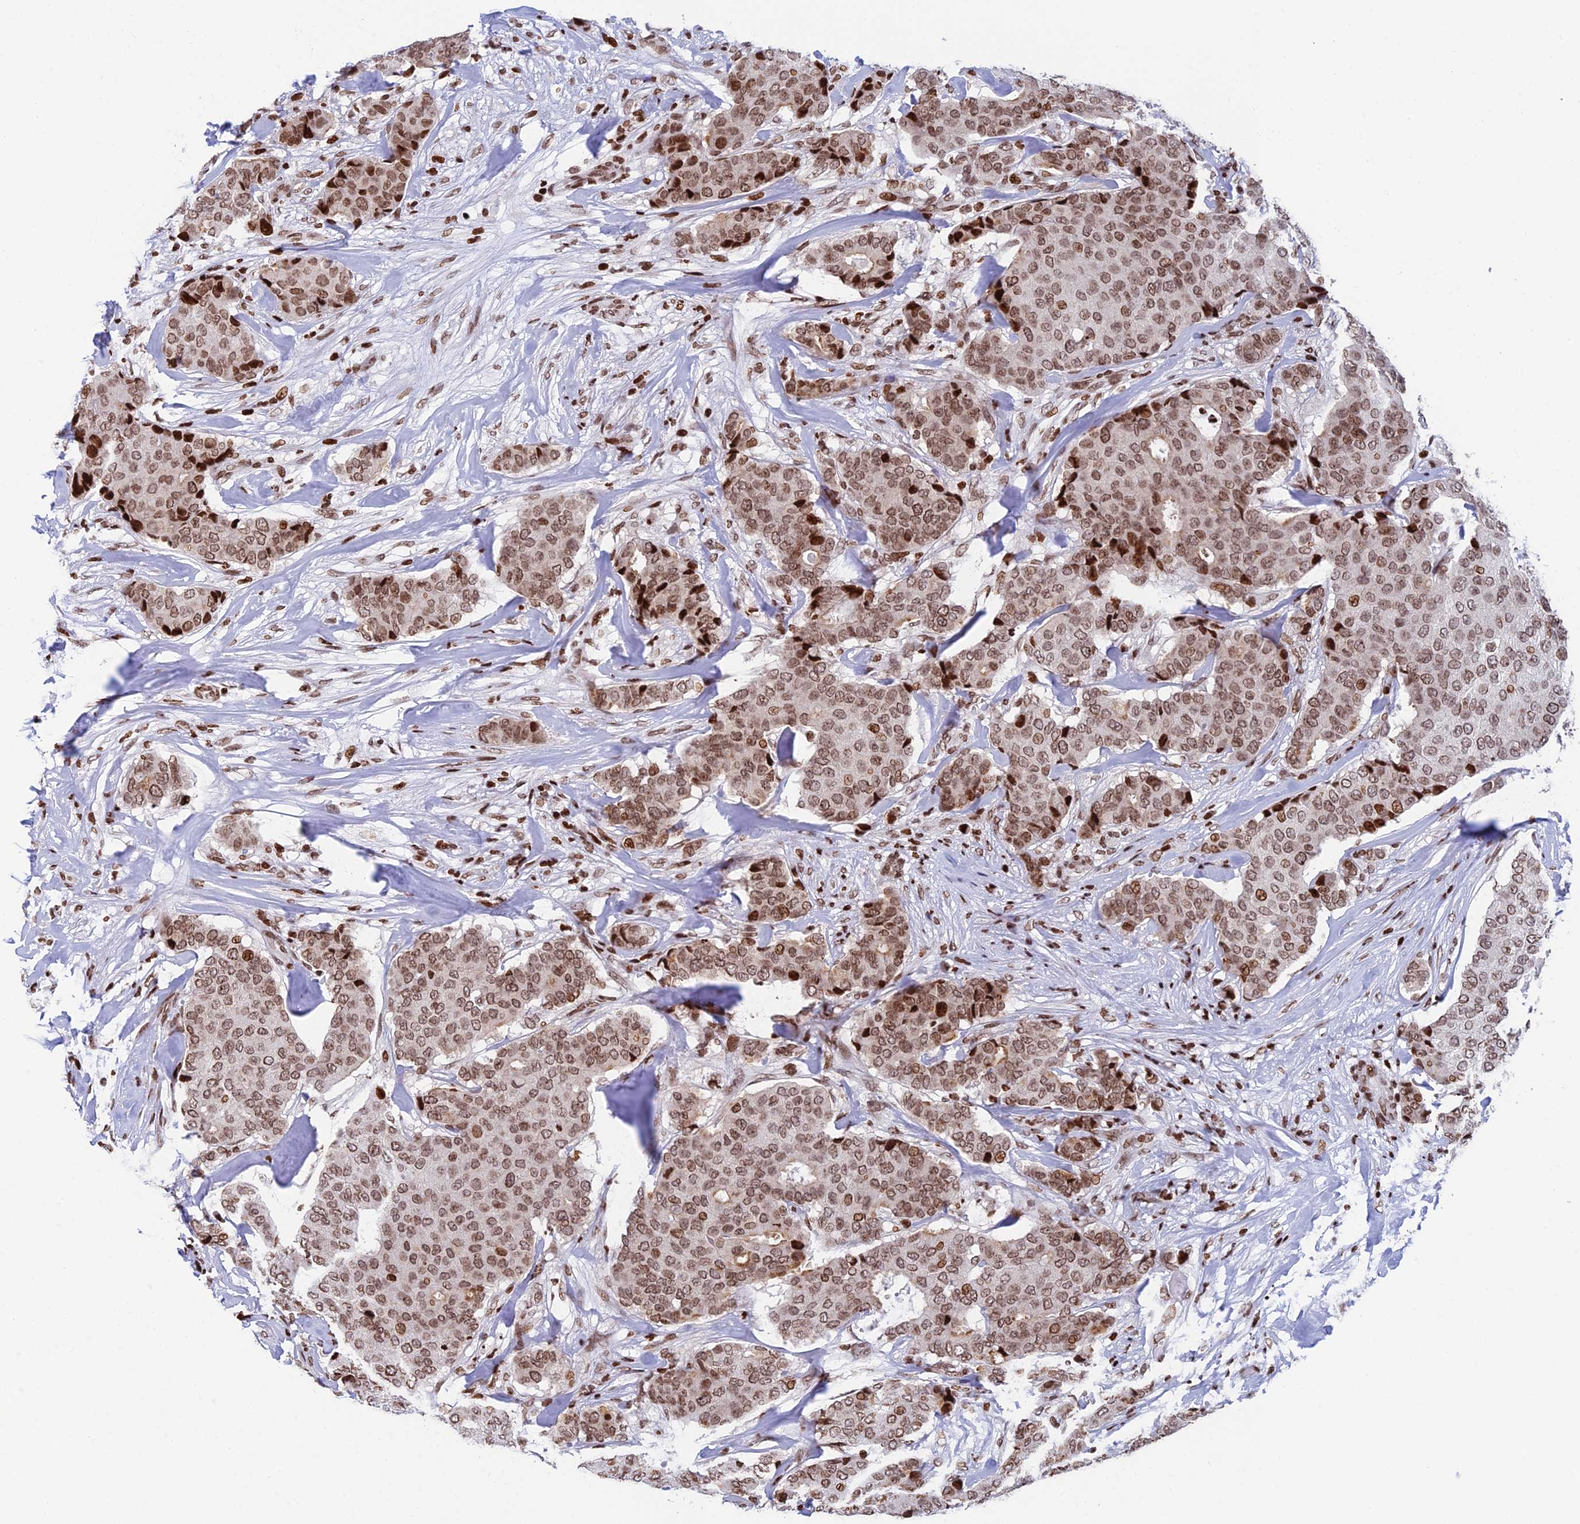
{"staining": {"intensity": "moderate", "quantity": ">75%", "location": "nuclear"}, "tissue": "breast cancer", "cell_type": "Tumor cells", "image_type": "cancer", "snomed": [{"axis": "morphology", "description": "Duct carcinoma"}, {"axis": "topography", "description": "Breast"}], "caption": "Immunohistochemical staining of human breast invasive ductal carcinoma displays medium levels of moderate nuclear protein expression in approximately >75% of tumor cells.", "gene": "RPAP1", "patient": {"sex": "female", "age": 75}}